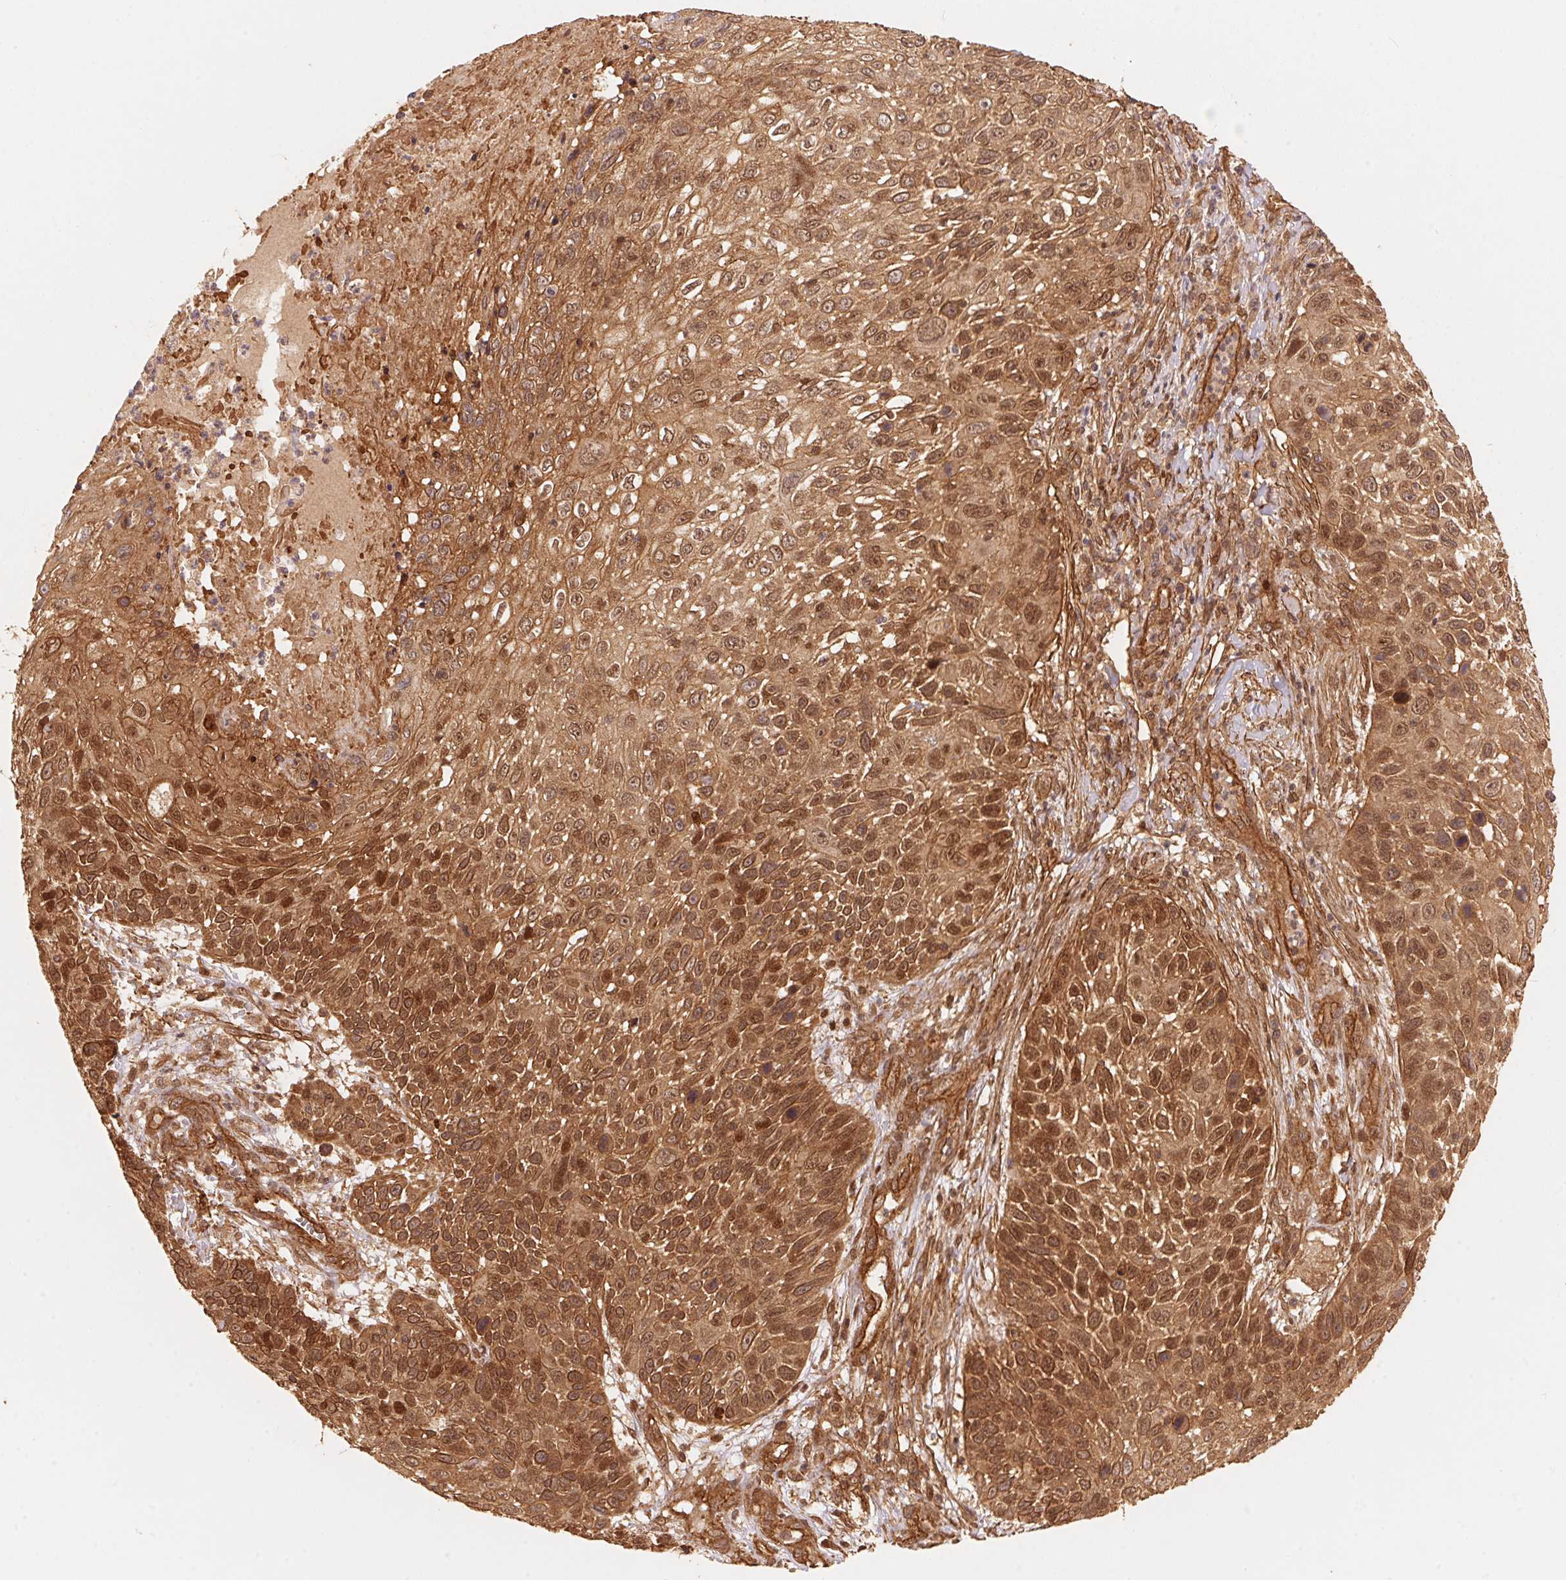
{"staining": {"intensity": "strong", "quantity": ">75%", "location": "cytoplasmic/membranous,nuclear"}, "tissue": "skin cancer", "cell_type": "Tumor cells", "image_type": "cancer", "snomed": [{"axis": "morphology", "description": "Squamous cell carcinoma, NOS"}, {"axis": "topography", "description": "Skin"}], "caption": "A high amount of strong cytoplasmic/membranous and nuclear staining is appreciated in about >75% of tumor cells in squamous cell carcinoma (skin) tissue.", "gene": "TNIP2", "patient": {"sex": "male", "age": 92}}